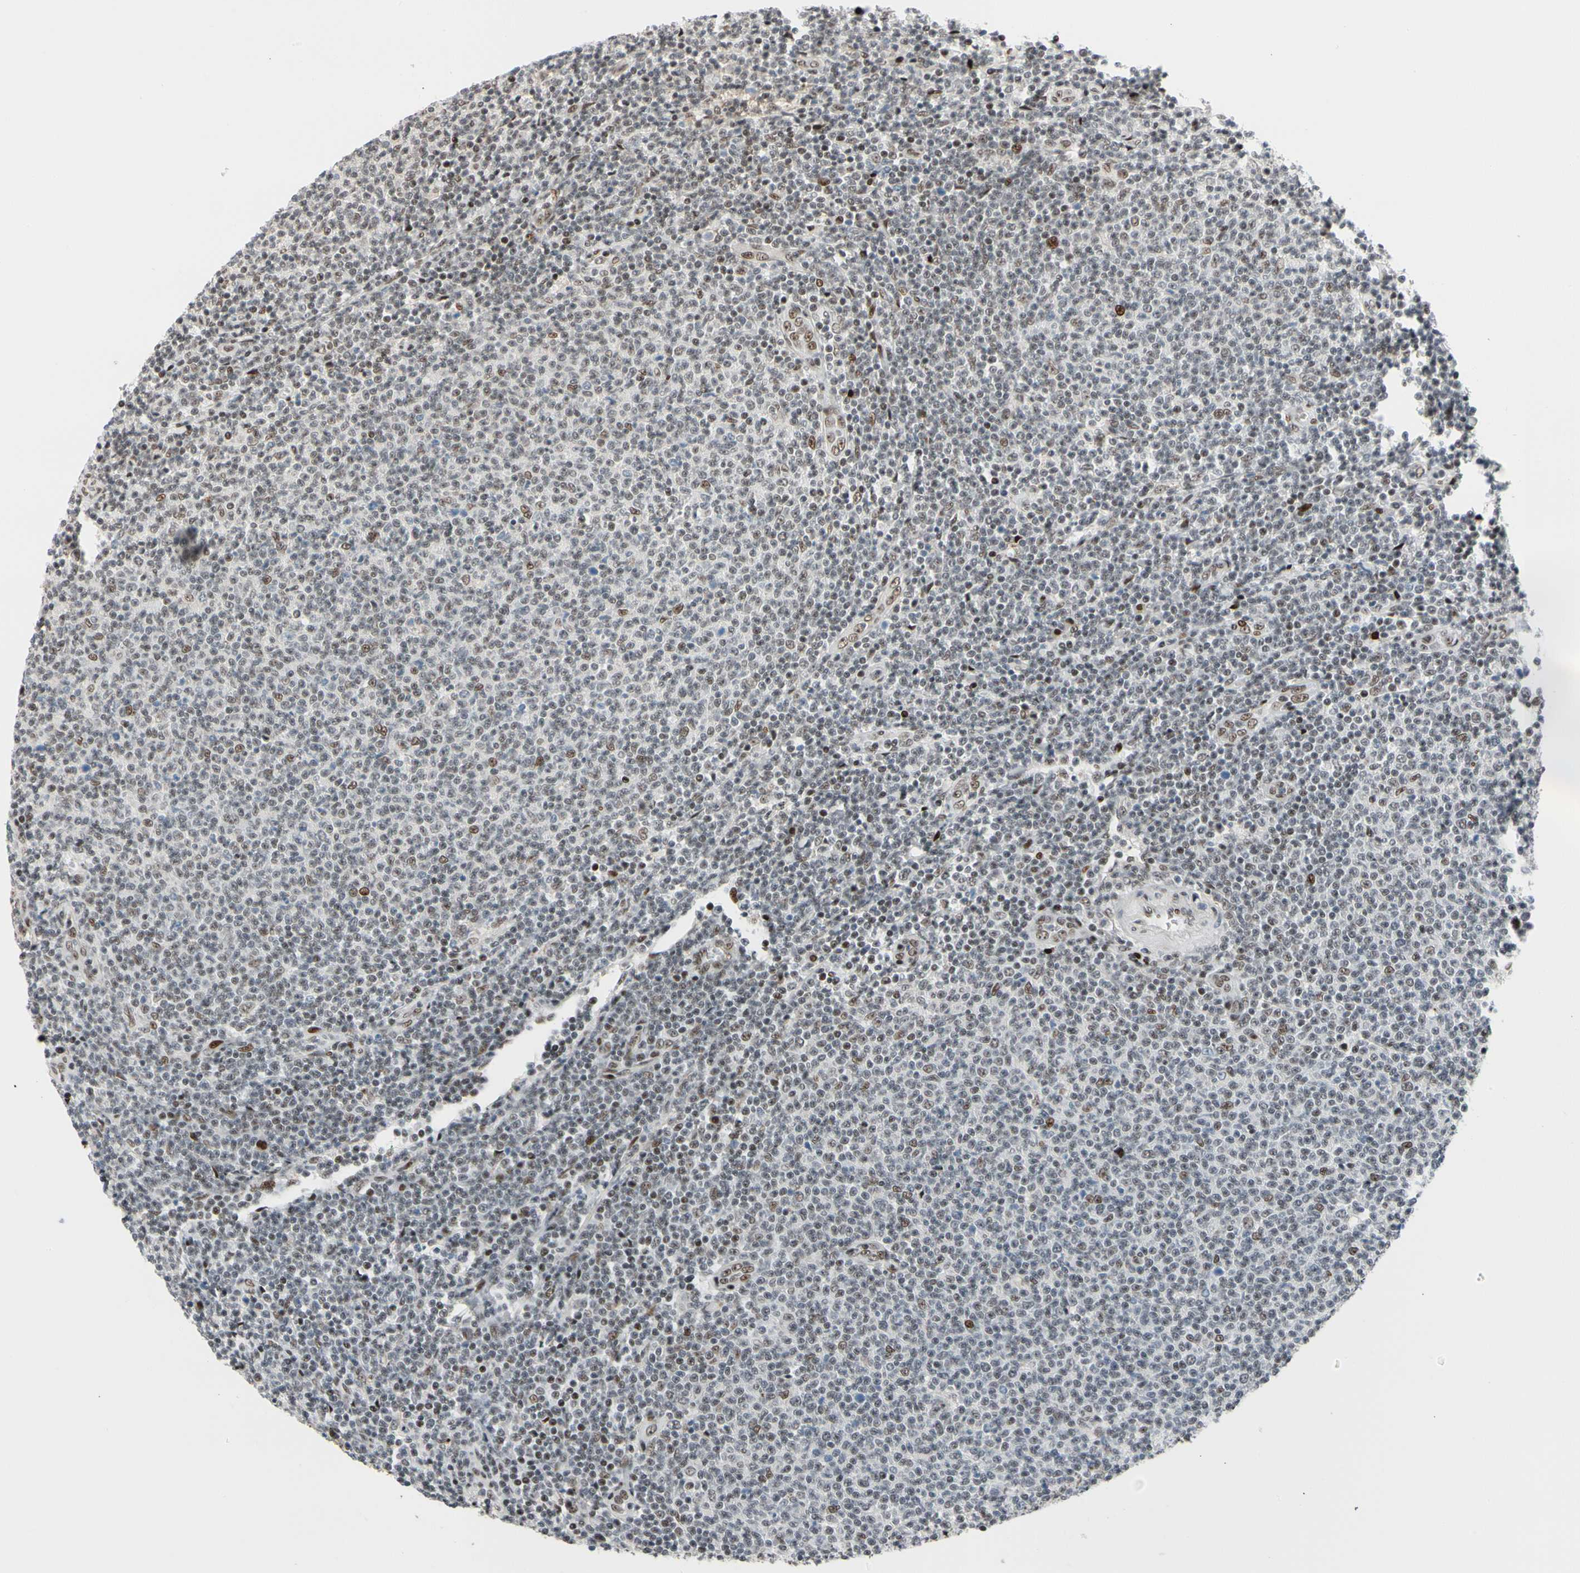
{"staining": {"intensity": "moderate", "quantity": "25%-75%", "location": "nuclear"}, "tissue": "lymphoma", "cell_type": "Tumor cells", "image_type": "cancer", "snomed": [{"axis": "morphology", "description": "Malignant lymphoma, non-Hodgkin's type, Low grade"}, {"axis": "topography", "description": "Lymph node"}], "caption": "Low-grade malignant lymphoma, non-Hodgkin's type stained with IHC reveals moderate nuclear positivity in approximately 25%-75% of tumor cells. Using DAB (3,3'-diaminobenzidine) (brown) and hematoxylin (blue) stains, captured at high magnification using brightfield microscopy.", "gene": "FOXO3", "patient": {"sex": "male", "age": 66}}